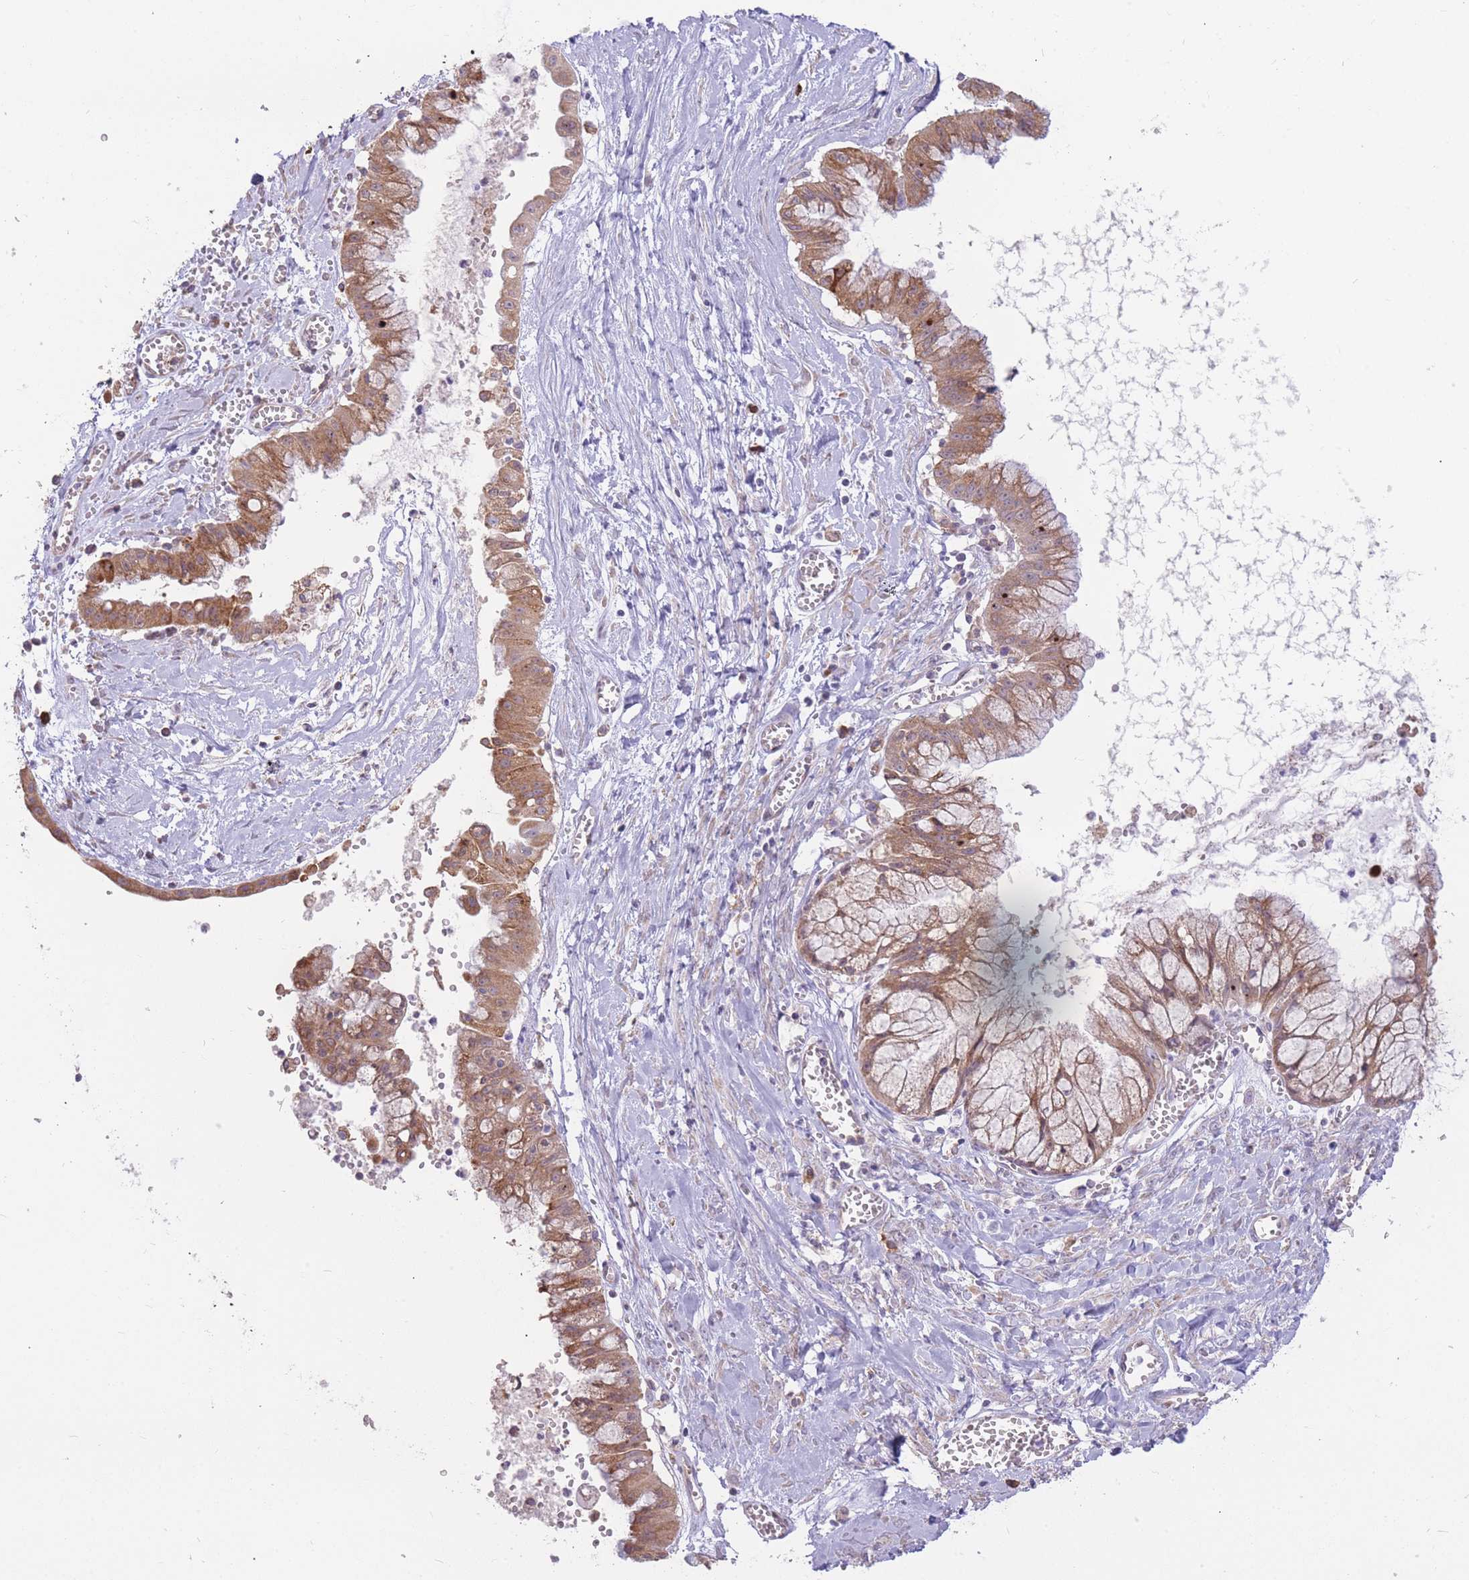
{"staining": {"intensity": "moderate", "quantity": ">75%", "location": "cytoplasmic/membranous"}, "tissue": "ovarian cancer", "cell_type": "Tumor cells", "image_type": "cancer", "snomed": [{"axis": "morphology", "description": "Cystadenocarcinoma, mucinous, NOS"}, {"axis": "topography", "description": "Ovary"}], "caption": "Protein expression analysis of human ovarian mucinous cystadenocarcinoma reveals moderate cytoplasmic/membranous expression in approximately >75% of tumor cells. (brown staining indicates protein expression, while blue staining denotes nuclei).", "gene": "TRAPPC5", "patient": {"sex": "female", "age": 70}}